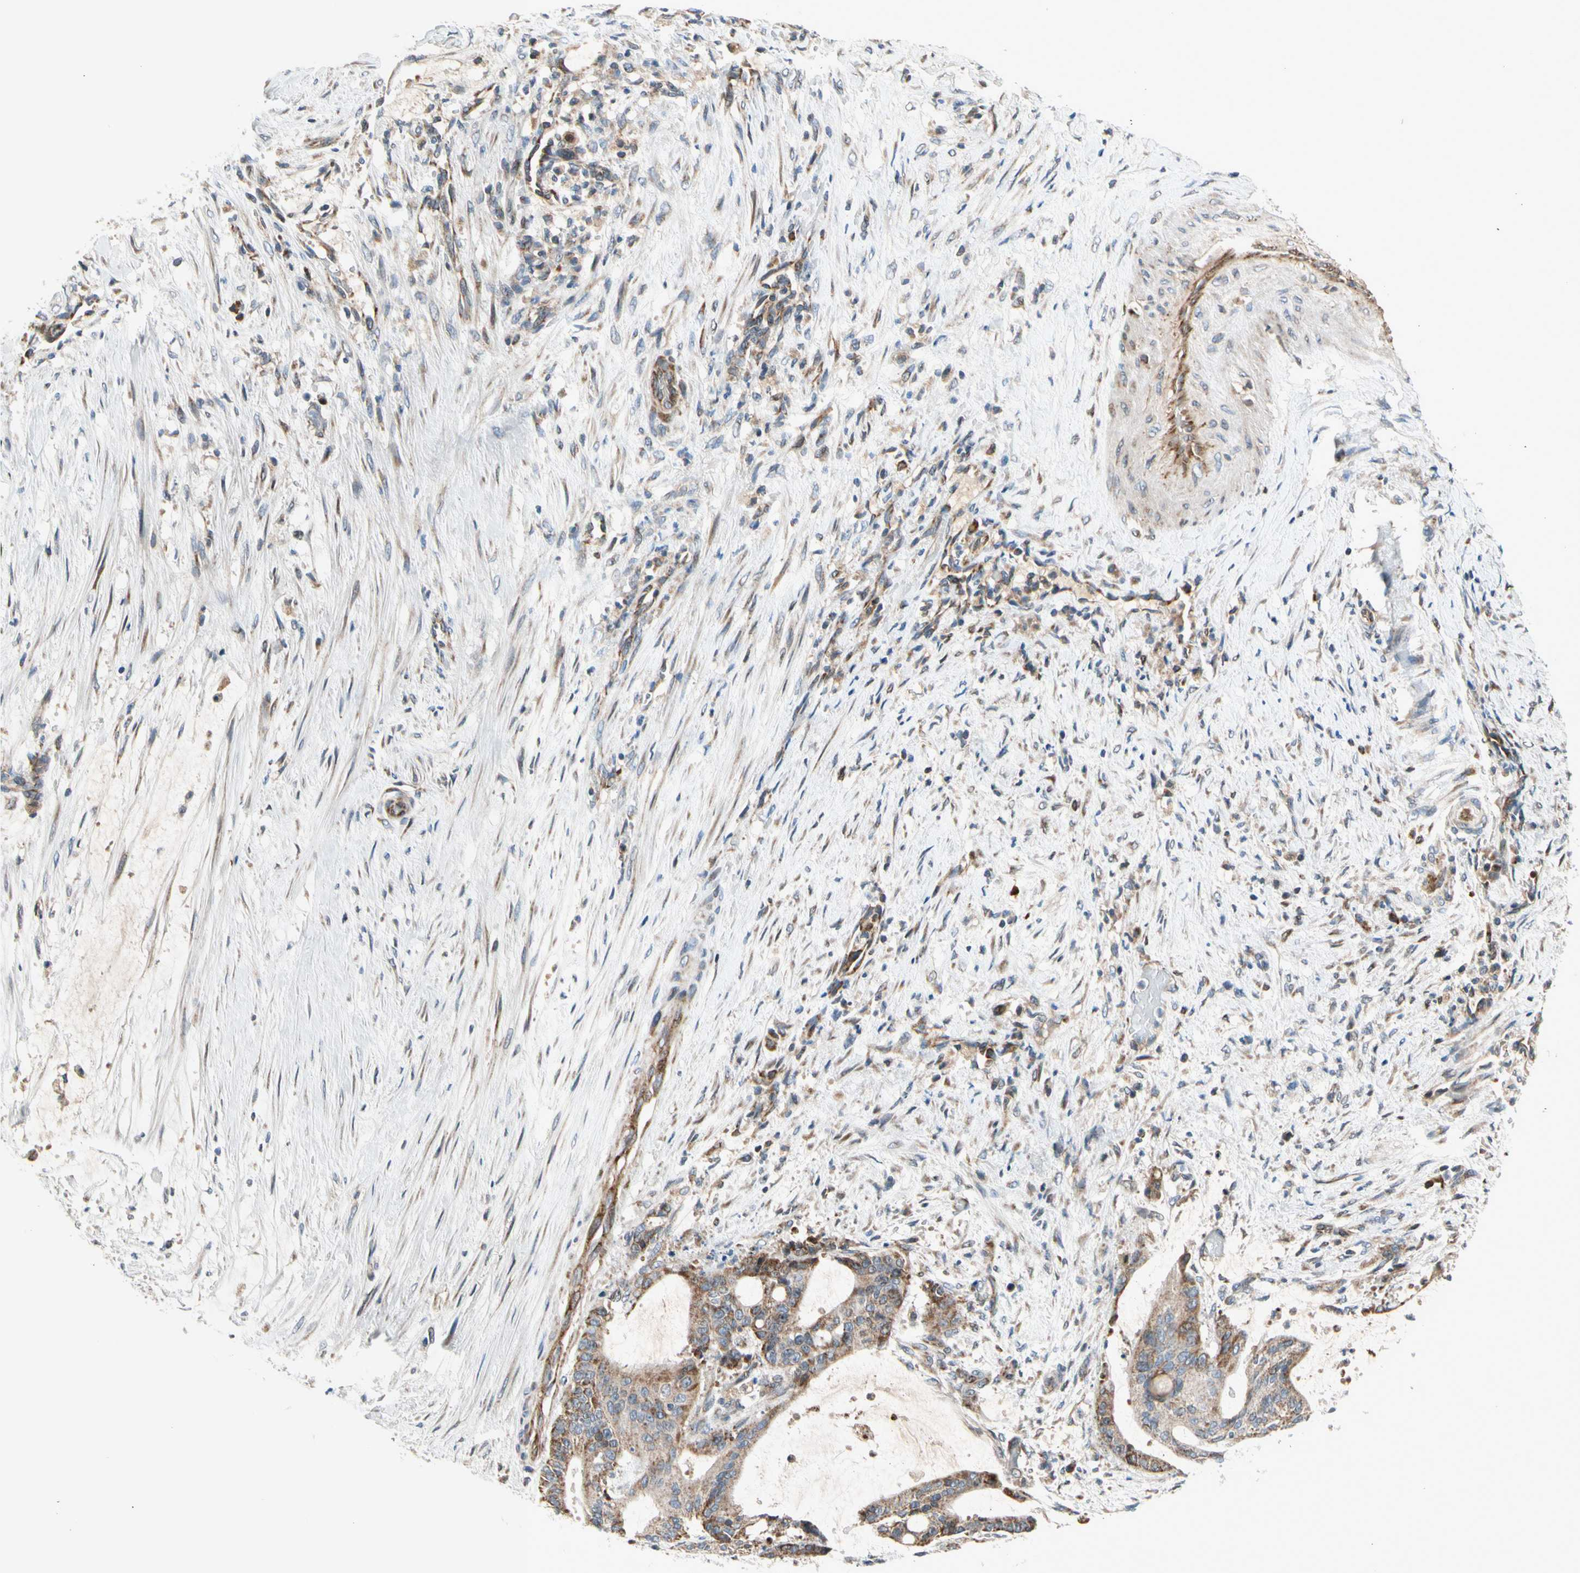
{"staining": {"intensity": "moderate", "quantity": ">75%", "location": "cytoplasmic/membranous"}, "tissue": "liver cancer", "cell_type": "Tumor cells", "image_type": "cancer", "snomed": [{"axis": "morphology", "description": "Cholangiocarcinoma"}, {"axis": "topography", "description": "Liver"}], "caption": "Protein expression by IHC displays moderate cytoplasmic/membranous positivity in approximately >75% of tumor cells in liver cholangiocarcinoma. Immunohistochemistry (ihc) stains the protein in brown and the nuclei are stained blue.", "gene": "NPHP3", "patient": {"sex": "female", "age": 73}}